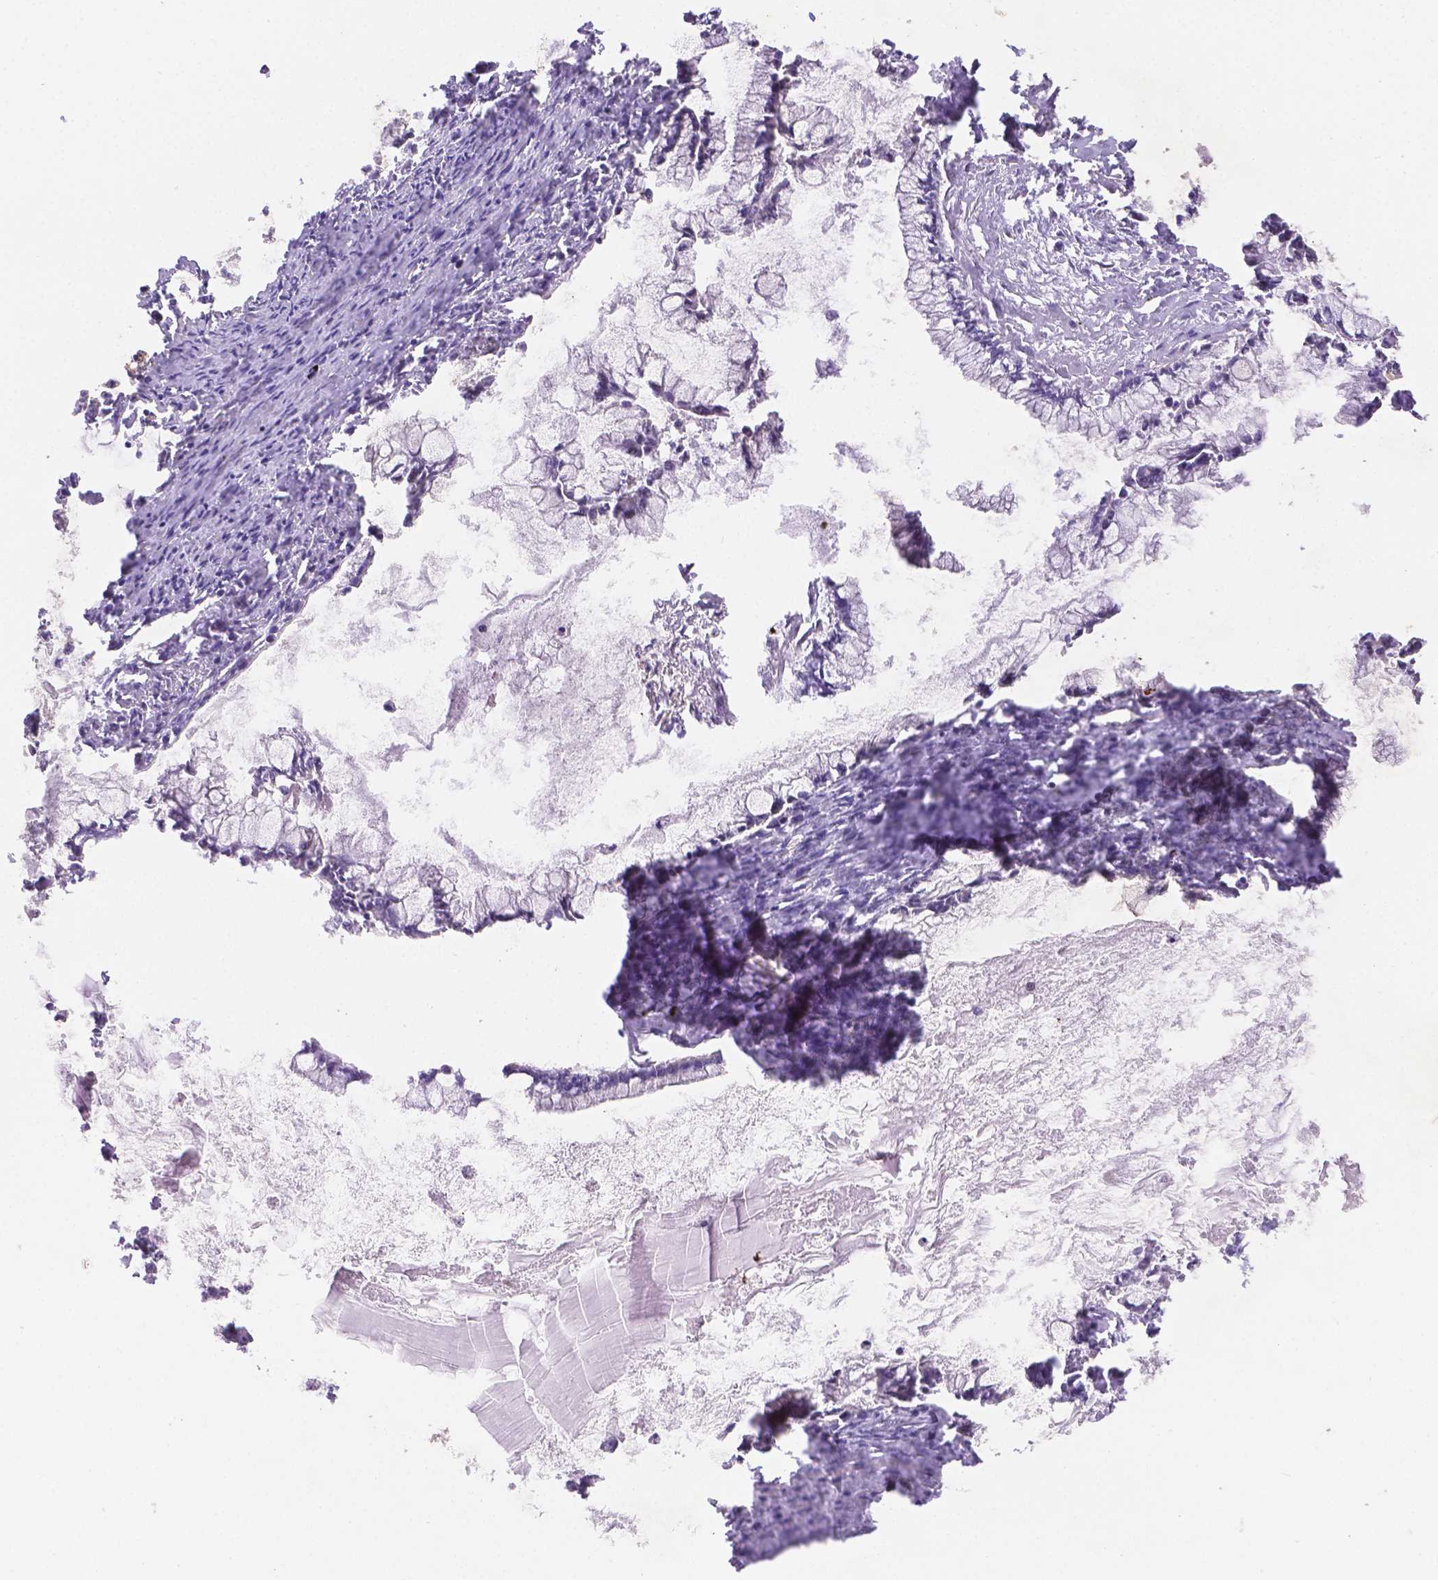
{"staining": {"intensity": "negative", "quantity": "none", "location": "none"}, "tissue": "ovarian cancer", "cell_type": "Tumor cells", "image_type": "cancer", "snomed": [{"axis": "morphology", "description": "Cystadenocarcinoma, mucinous, NOS"}, {"axis": "topography", "description": "Ovary"}], "caption": "IHC image of neoplastic tissue: mucinous cystadenocarcinoma (ovarian) stained with DAB shows no significant protein positivity in tumor cells. (Brightfield microscopy of DAB (3,3'-diaminobenzidine) immunohistochemistry (IHC) at high magnification).", "gene": "CYYR1", "patient": {"sex": "female", "age": 67}}